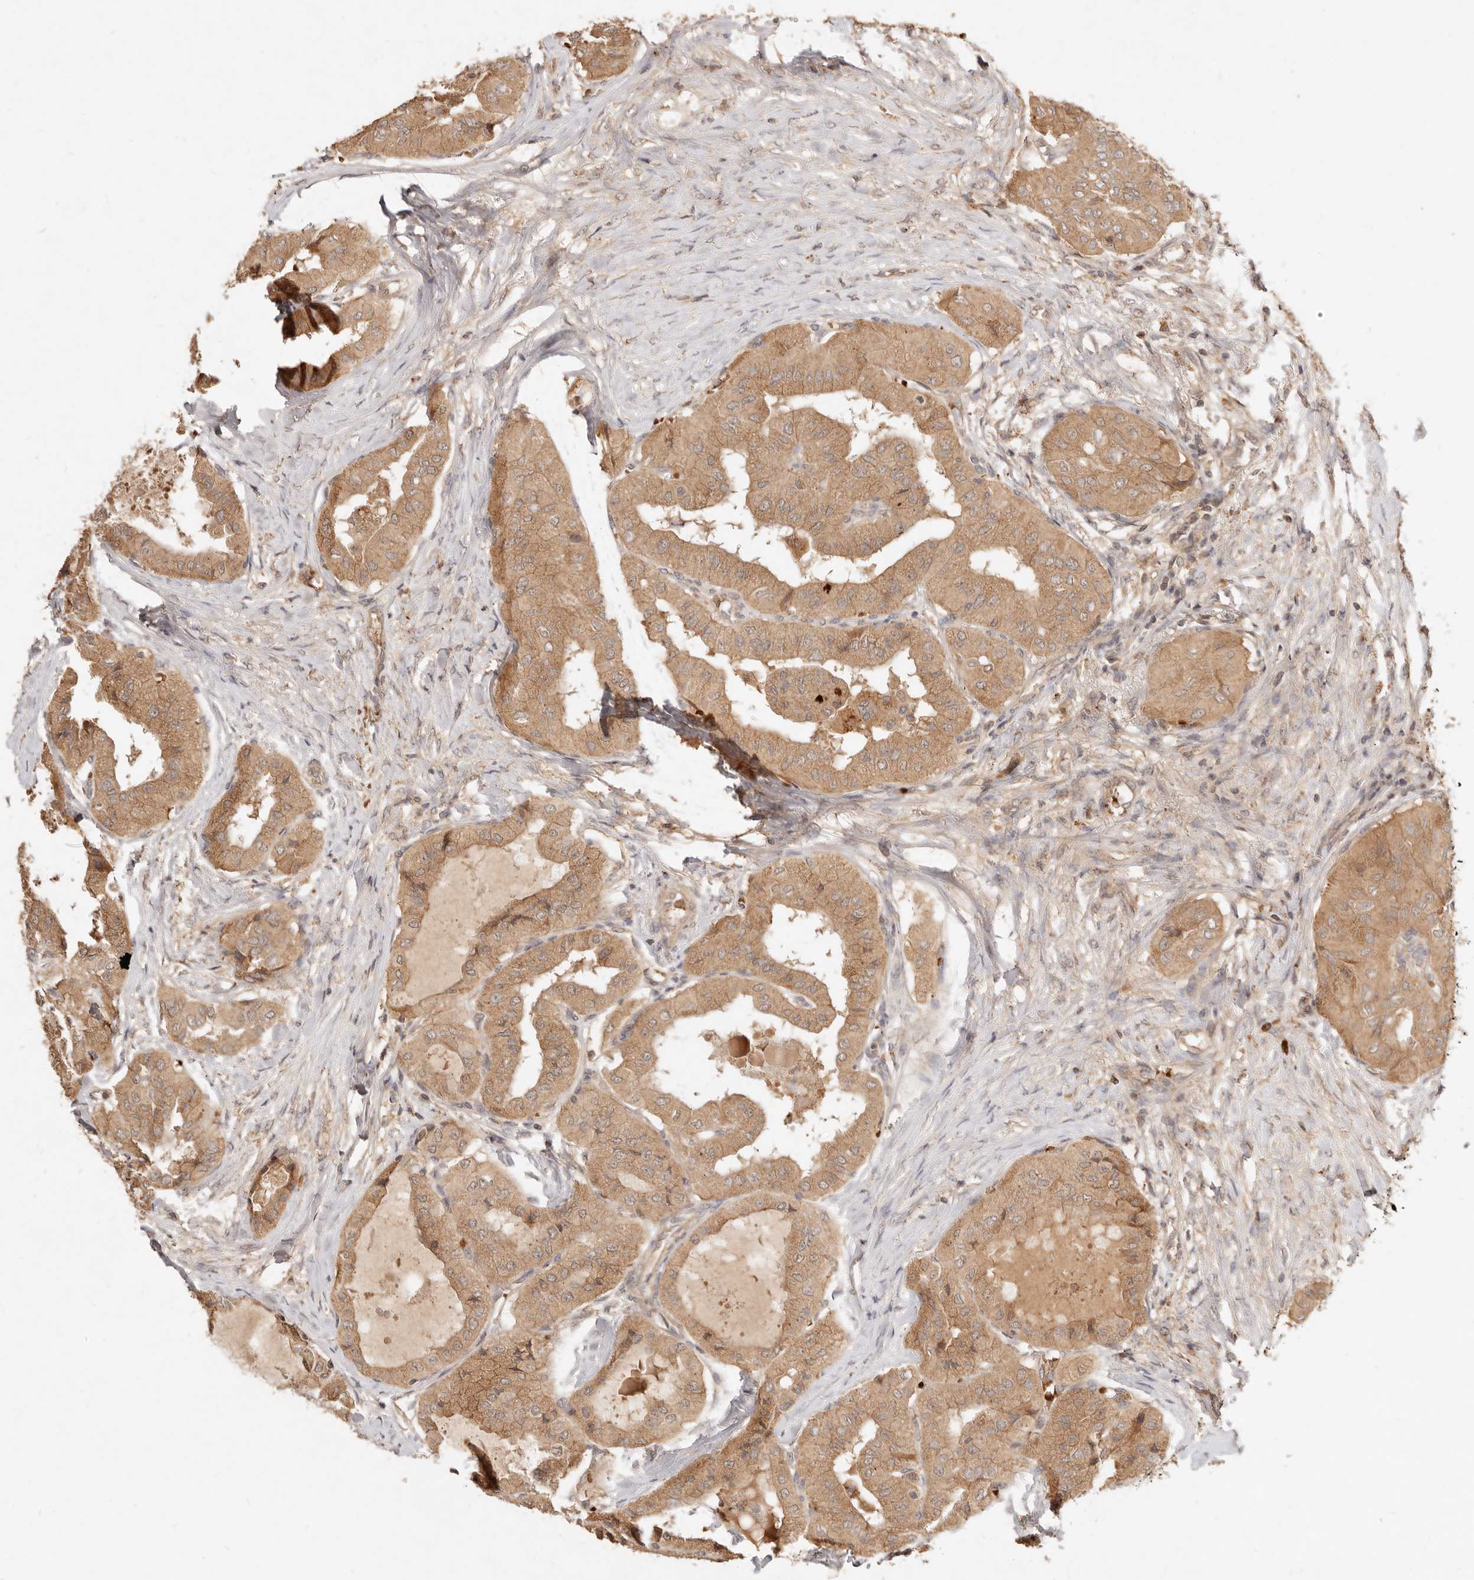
{"staining": {"intensity": "moderate", "quantity": ">75%", "location": "cytoplasmic/membranous"}, "tissue": "thyroid cancer", "cell_type": "Tumor cells", "image_type": "cancer", "snomed": [{"axis": "morphology", "description": "Papillary adenocarcinoma, NOS"}, {"axis": "topography", "description": "Thyroid gland"}], "caption": "Human papillary adenocarcinoma (thyroid) stained with a brown dye demonstrates moderate cytoplasmic/membranous positive positivity in about >75% of tumor cells.", "gene": "FREM2", "patient": {"sex": "female", "age": 59}}